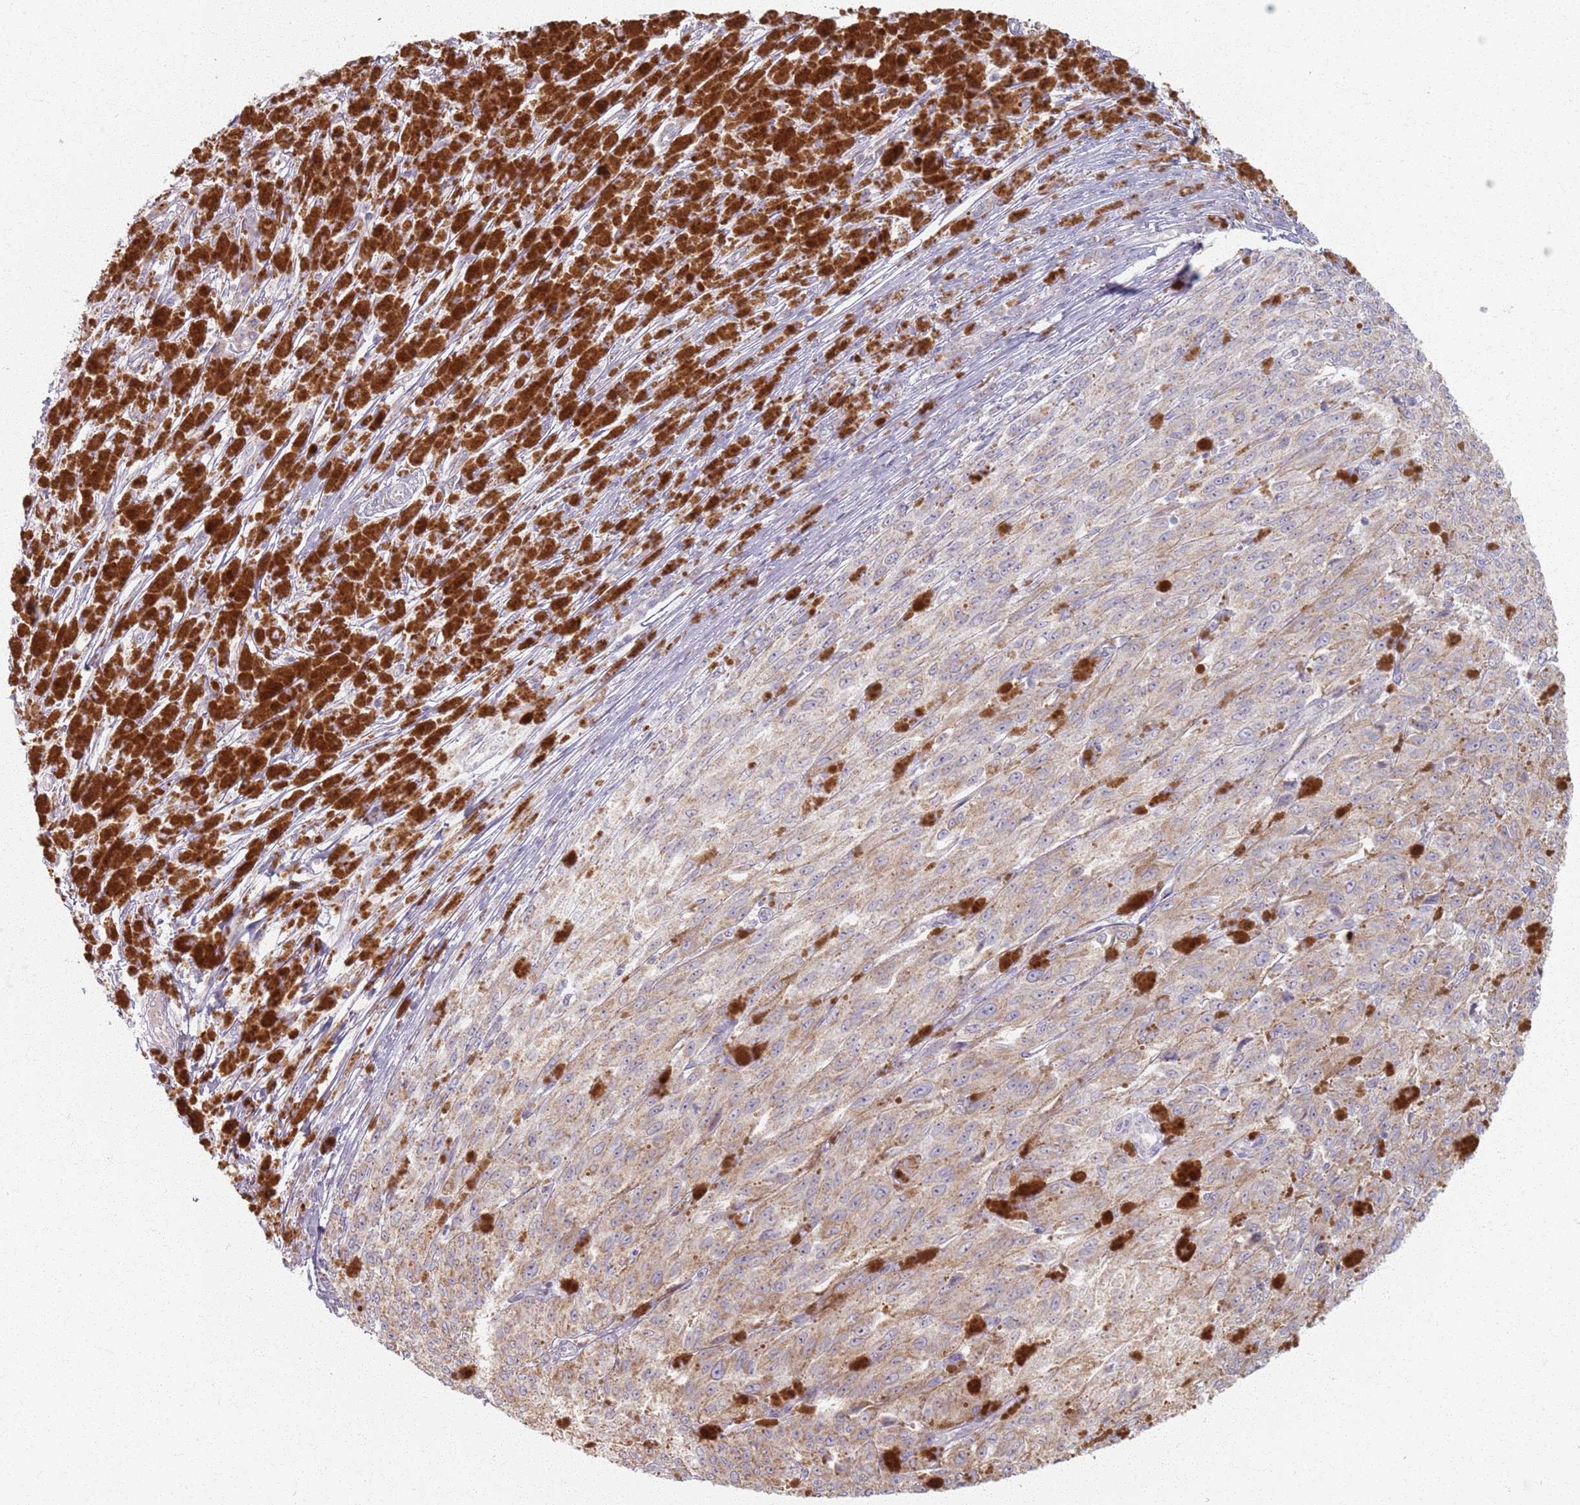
{"staining": {"intensity": "weak", "quantity": ">75%", "location": "cytoplasmic/membranous"}, "tissue": "melanoma", "cell_type": "Tumor cells", "image_type": "cancer", "snomed": [{"axis": "morphology", "description": "Malignant melanoma, NOS"}, {"axis": "topography", "description": "Skin"}], "caption": "A brown stain highlights weak cytoplasmic/membranous expression of a protein in melanoma tumor cells. Immunohistochemistry (ihc) stains the protein in brown and the nuclei are stained blue.", "gene": "PKD2L2", "patient": {"sex": "female", "age": 52}}